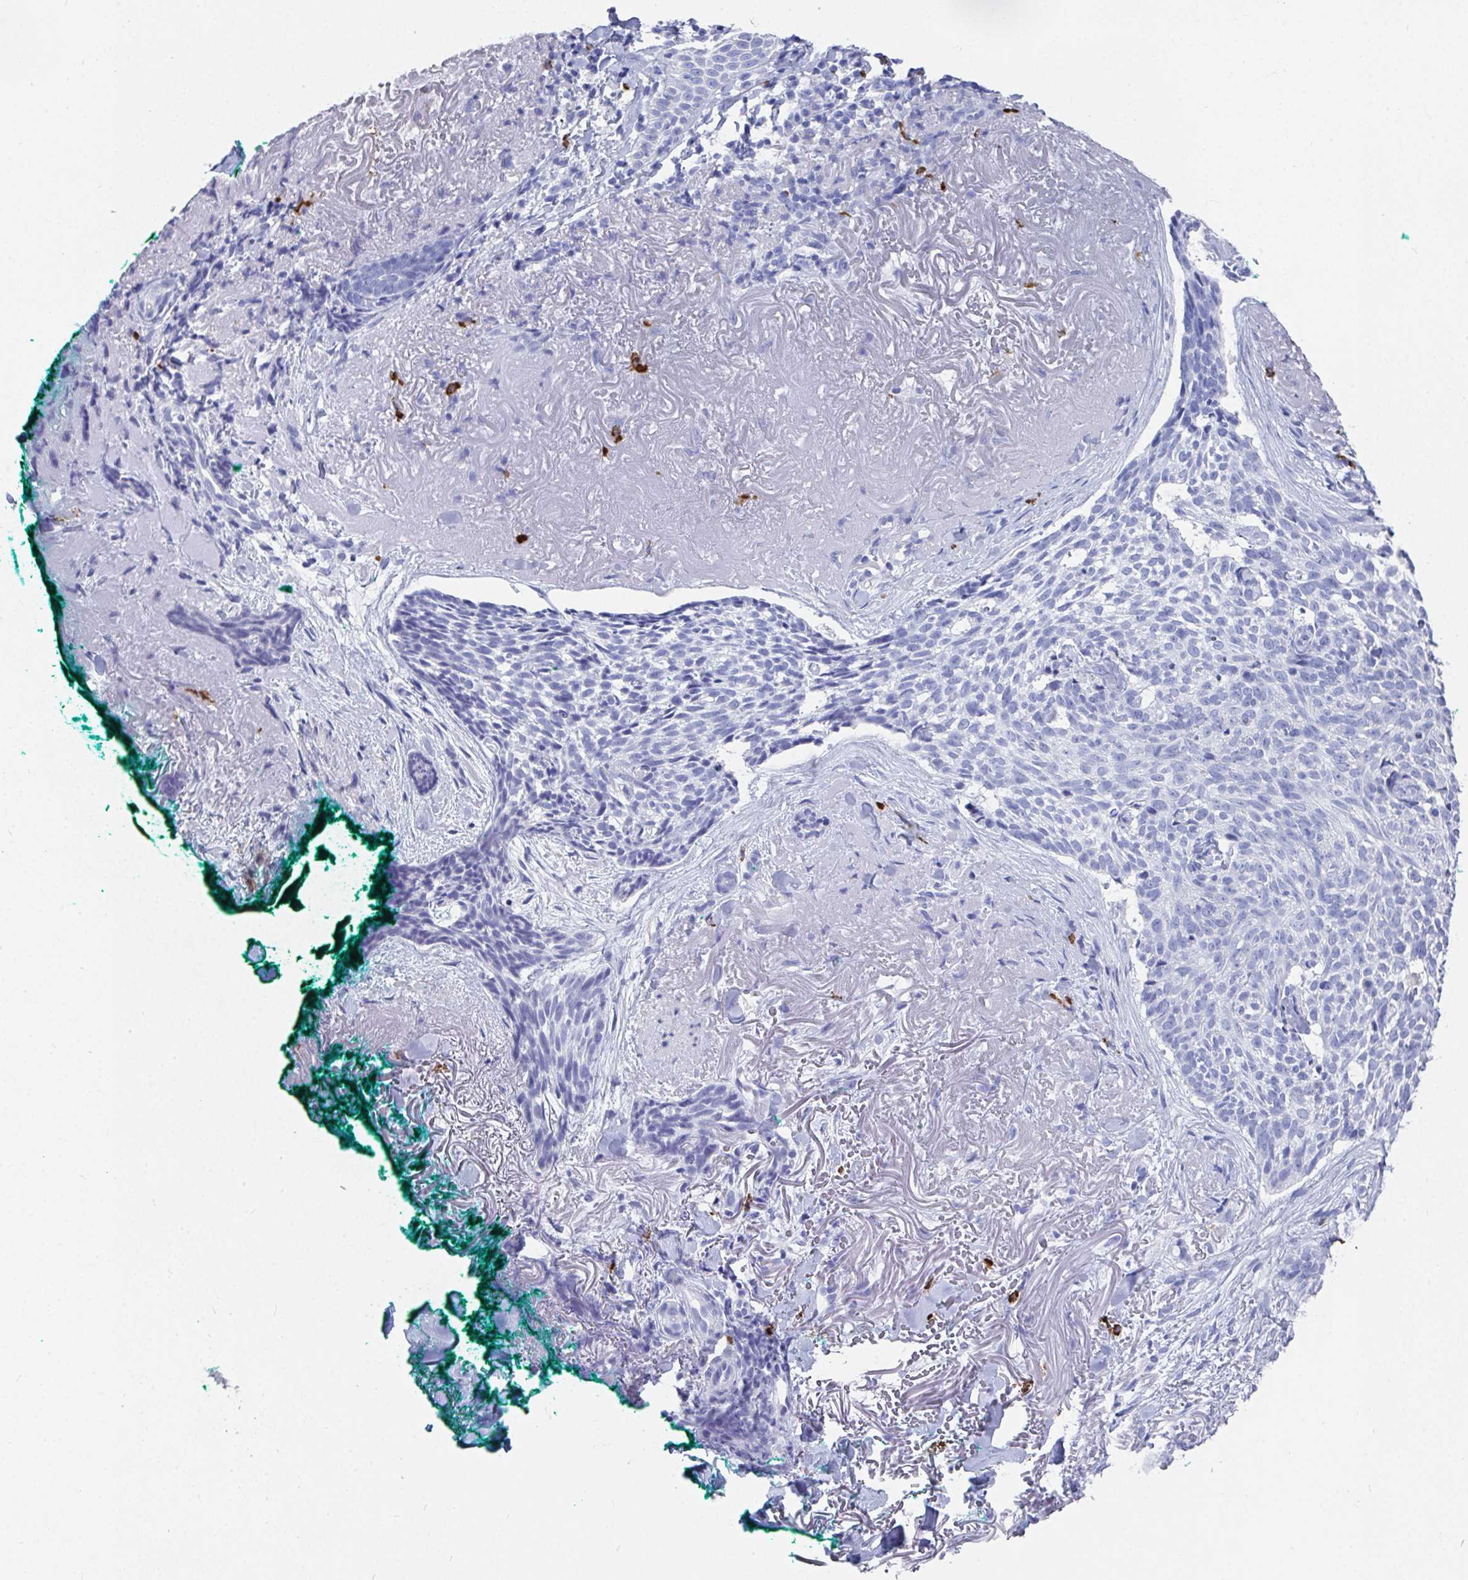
{"staining": {"intensity": "negative", "quantity": "none", "location": "none"}, "tissue": "skin cancer", "cell_type": "Tumor cells", "image_type": "cancer", "snomed": [{"axis": "morphology", "description": "Basal cell carcinoma"}, {"axis": "topography", "description": "Skin"}, {"axis": "topography", "description": "Skin of face"}], "caption": "Skin cancer (basal cell carcinoma) was stained to show a protein in brown. There is no significant positivity in tumor cells.", "gene": "GRIA1", "patient": {"sex": "female", "age": 95}}